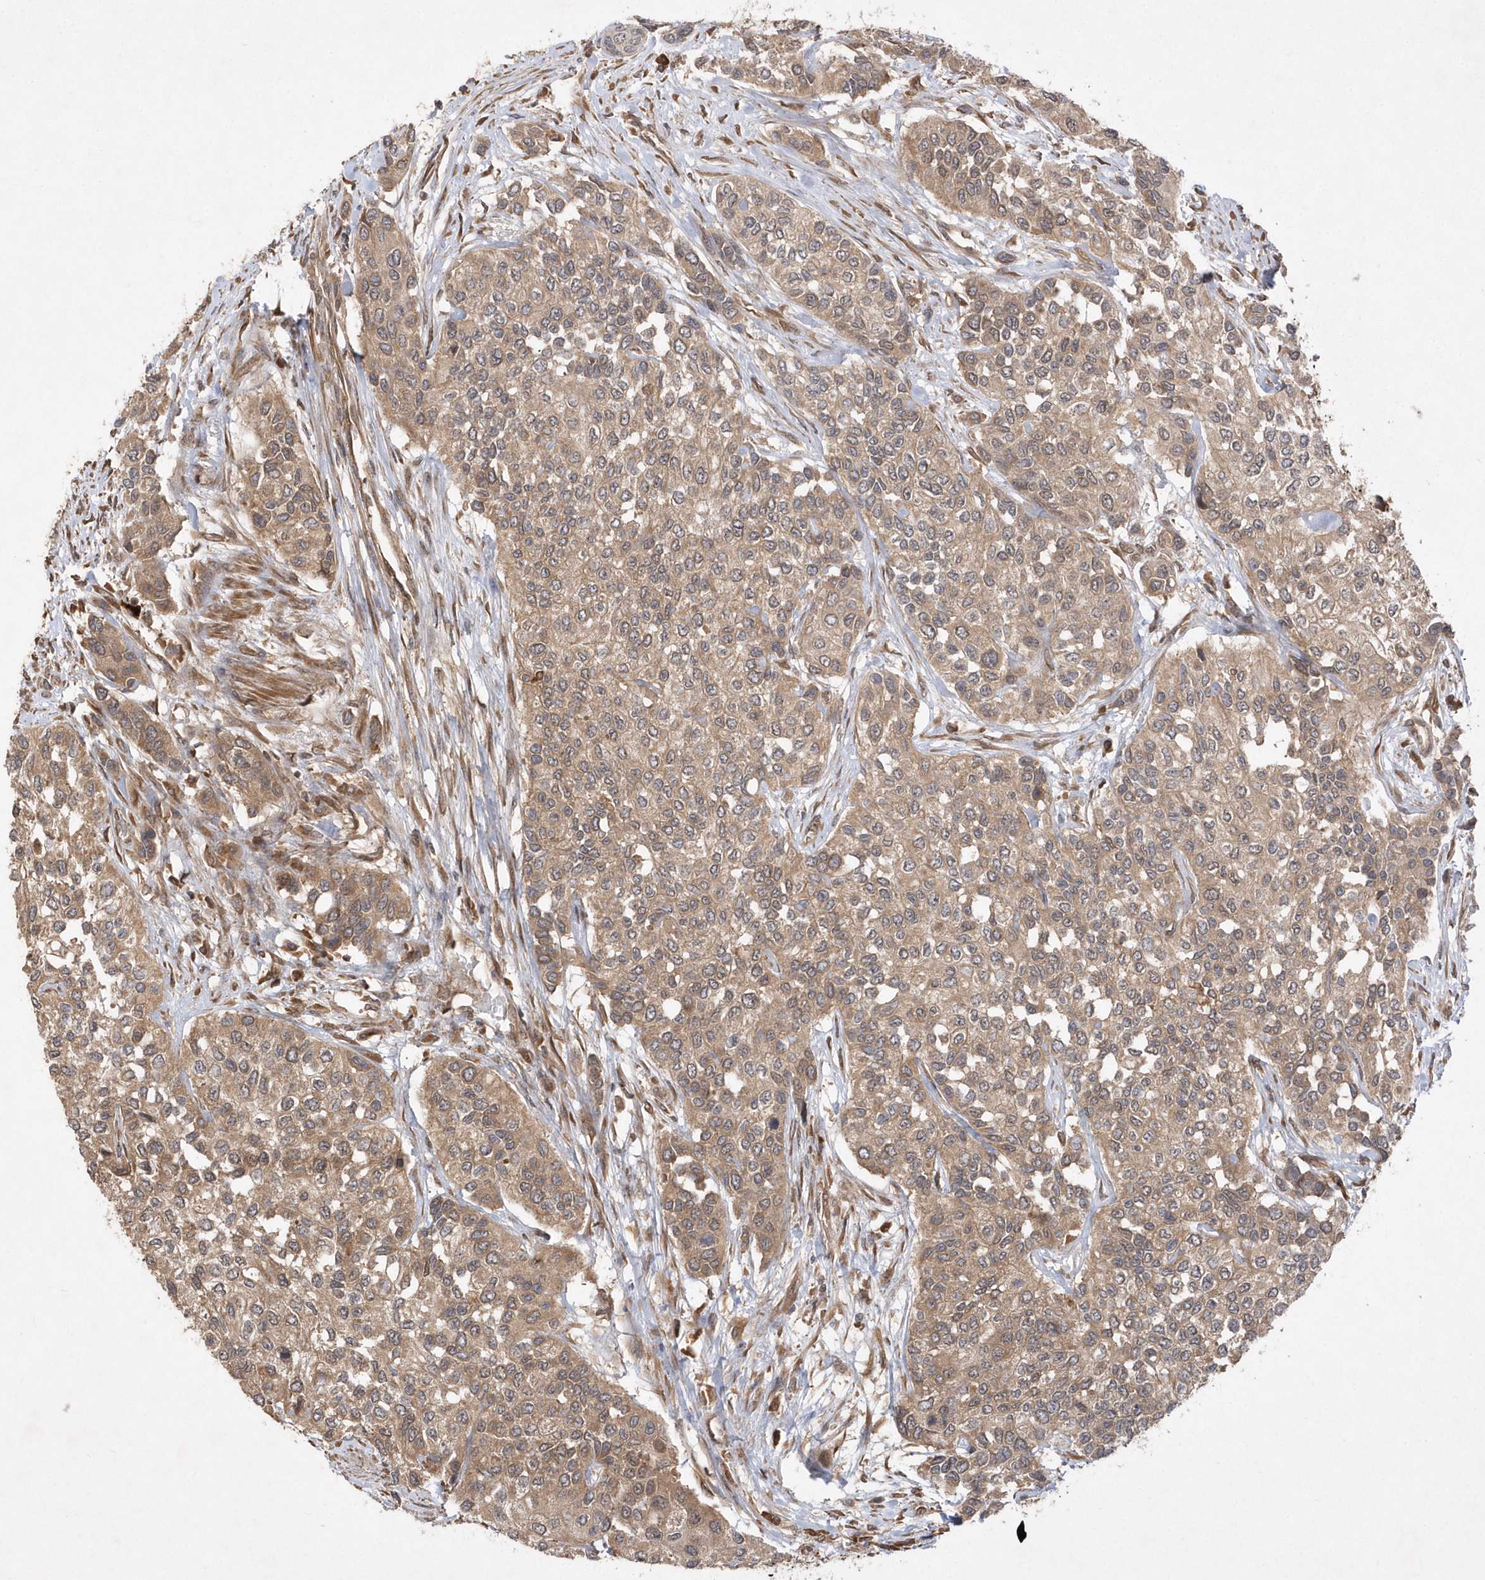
{"staining": {"intensity": "moderate", "quantity": ">75%", "location": "cytoplasmic/membranous"}, "tissue": "urothelial cancer", "cell_type": "Tumor cells", "image_type": "cancer", "snomed": [{"axis": "morphology", "description": "Normal tissue, NOS"}, {"axis": "morphology", "description": "Urothelial carcinoma, High grade"}, {"axis": "topography", "description": "Vascular tissue"}, {"axis": "topography", "description": "Urinary bladder"}], "caption": "High-grade urothelial carcinoma tissue shows moderate cytoplasmic/membranous staining in approximately >75% of tumor cells", "gene": "GFM2", "patient": {"sex": "female", "age": 56}}